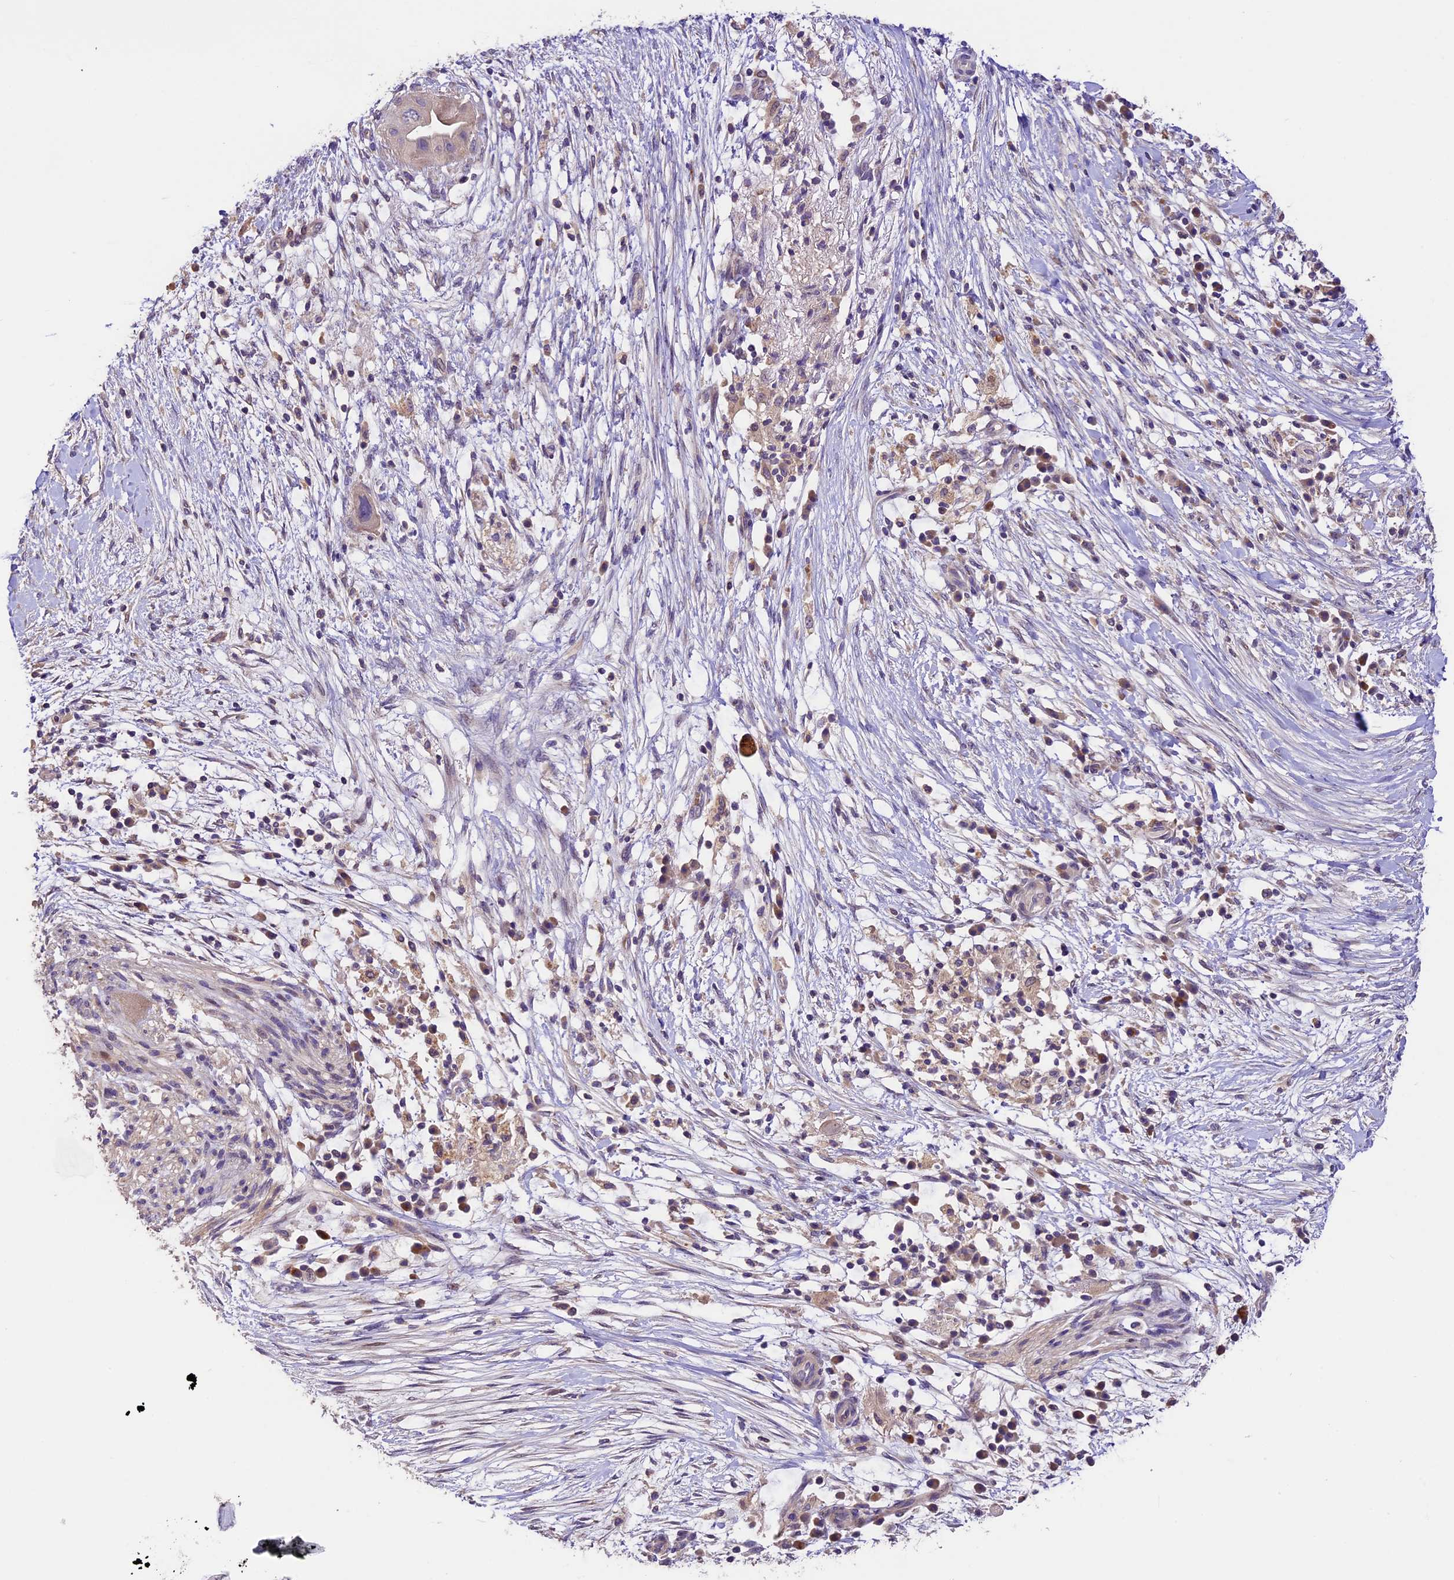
{"staining": {"intensity": "negative", "quantity": "none", "location": "none"}, "tissue": "pancreatic cancer", "cell_type": "Tumor cells", "image_type": "cancer", "snomed": [{"axis": "morphology", "description": "Adenocarcinoma, NOS"}, {"axis": "topography", "description": "Pancreas"}], "caption": "High power microscopy photomicrograph of an IHC histopathology image of pancreatic cancer (adenocarcinoma), revealing no significant positivity in tumor cells.", "gene": "DGKH", "patient": {"sex": "male", "age": 68}}